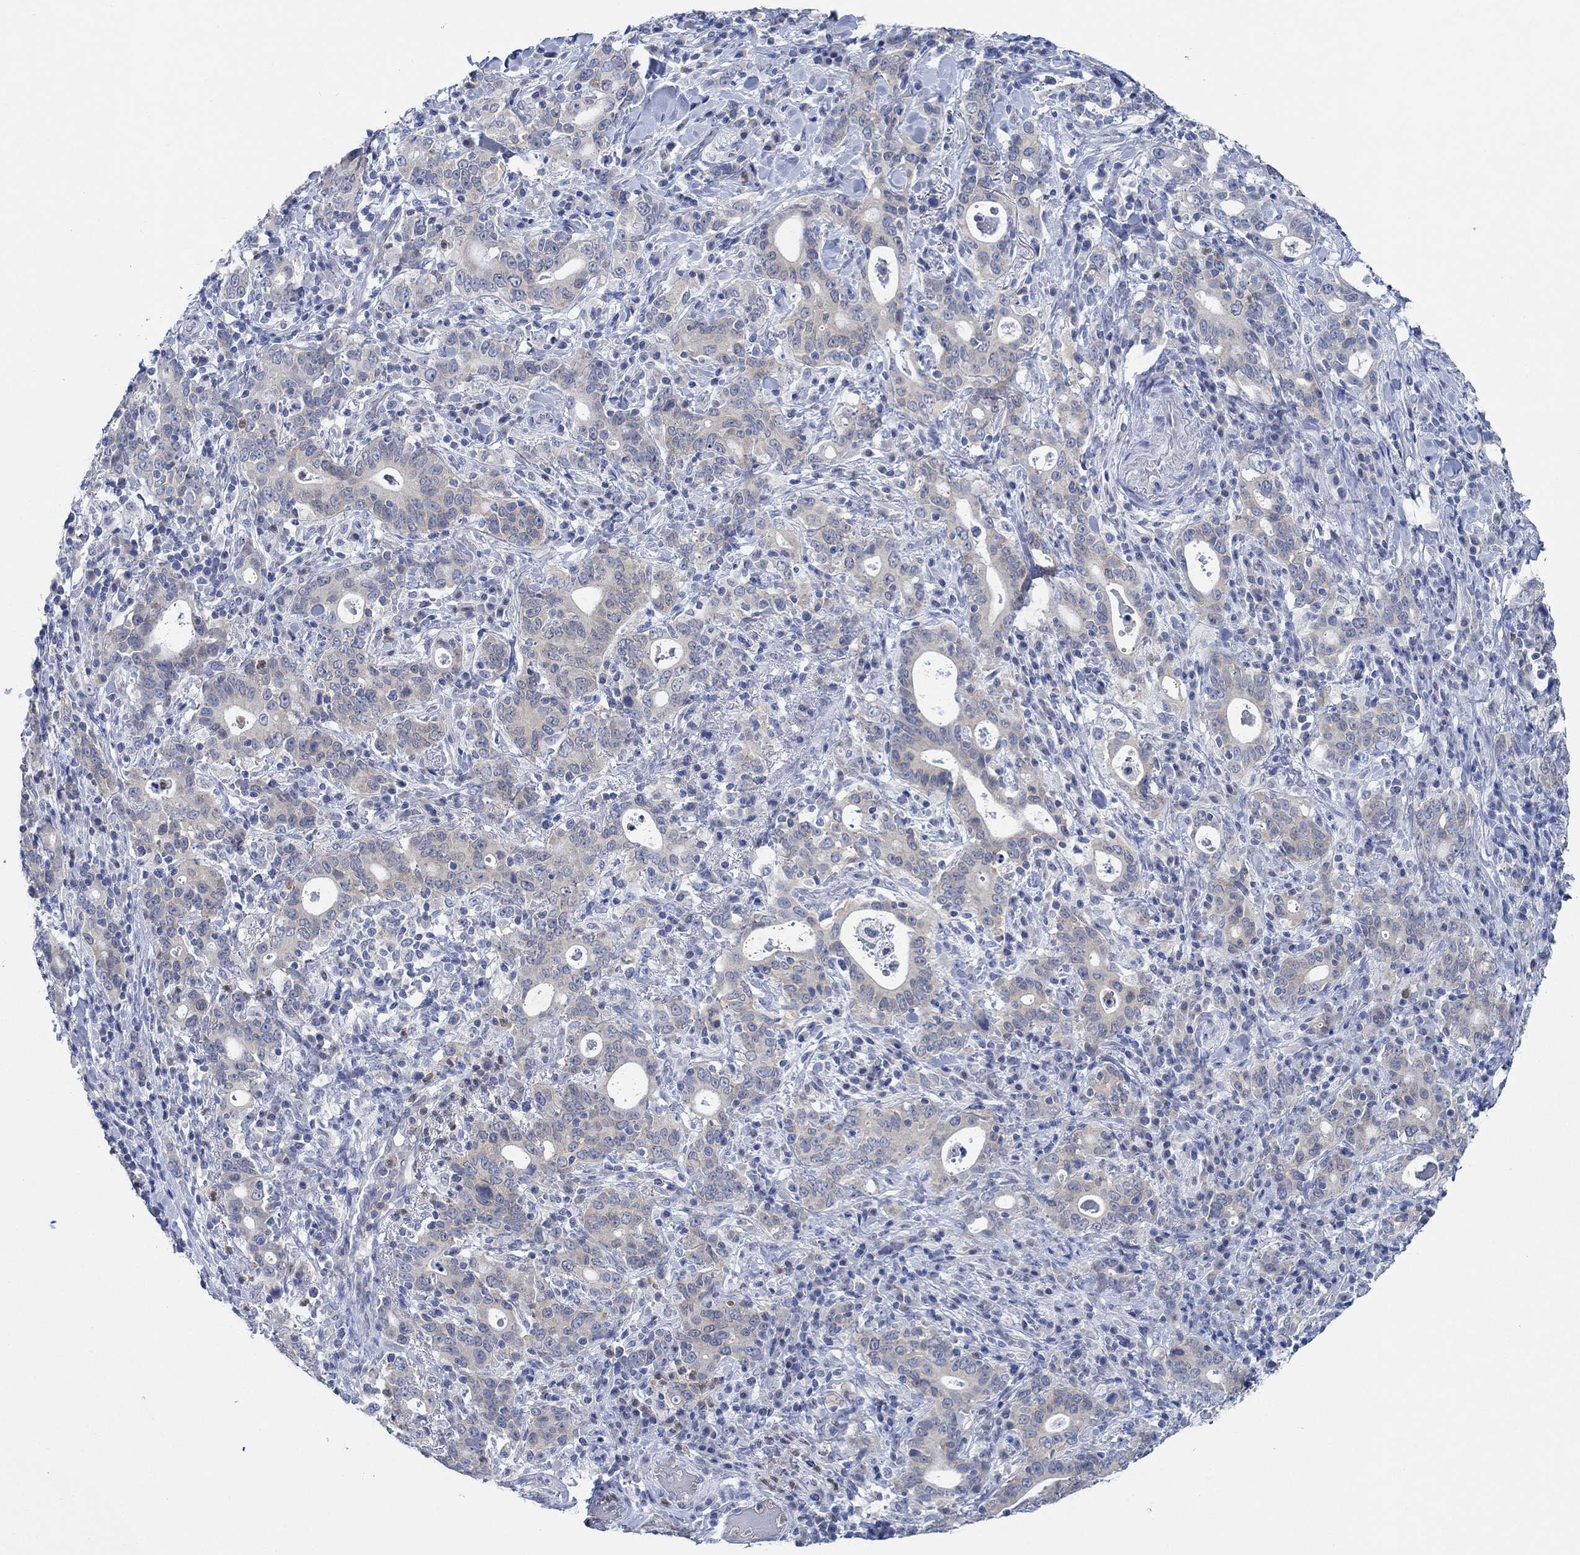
{"staining": {"intensity": "weak", "quantity": "25%-75%", "location": "cytoplasmic/membranous"}, "tissue": "stomach cancer", "cell_type": "Tumor cells", "image_type": "cancer", "snomed": [{"axis": "morphology", "description": "Adenocarcinoma, NOS"}, {"axis": "topography", "description": "Stomach"}], "caption": "This histopathology image demonstrates IHC staining of adenocarcinoma (stomach), with low weak cytoplasmic/membranous positivity in approximately 25%-75% of tumor cells.", "gene": "ZNF671", "patient": {"sex": "male", "age": 79}}